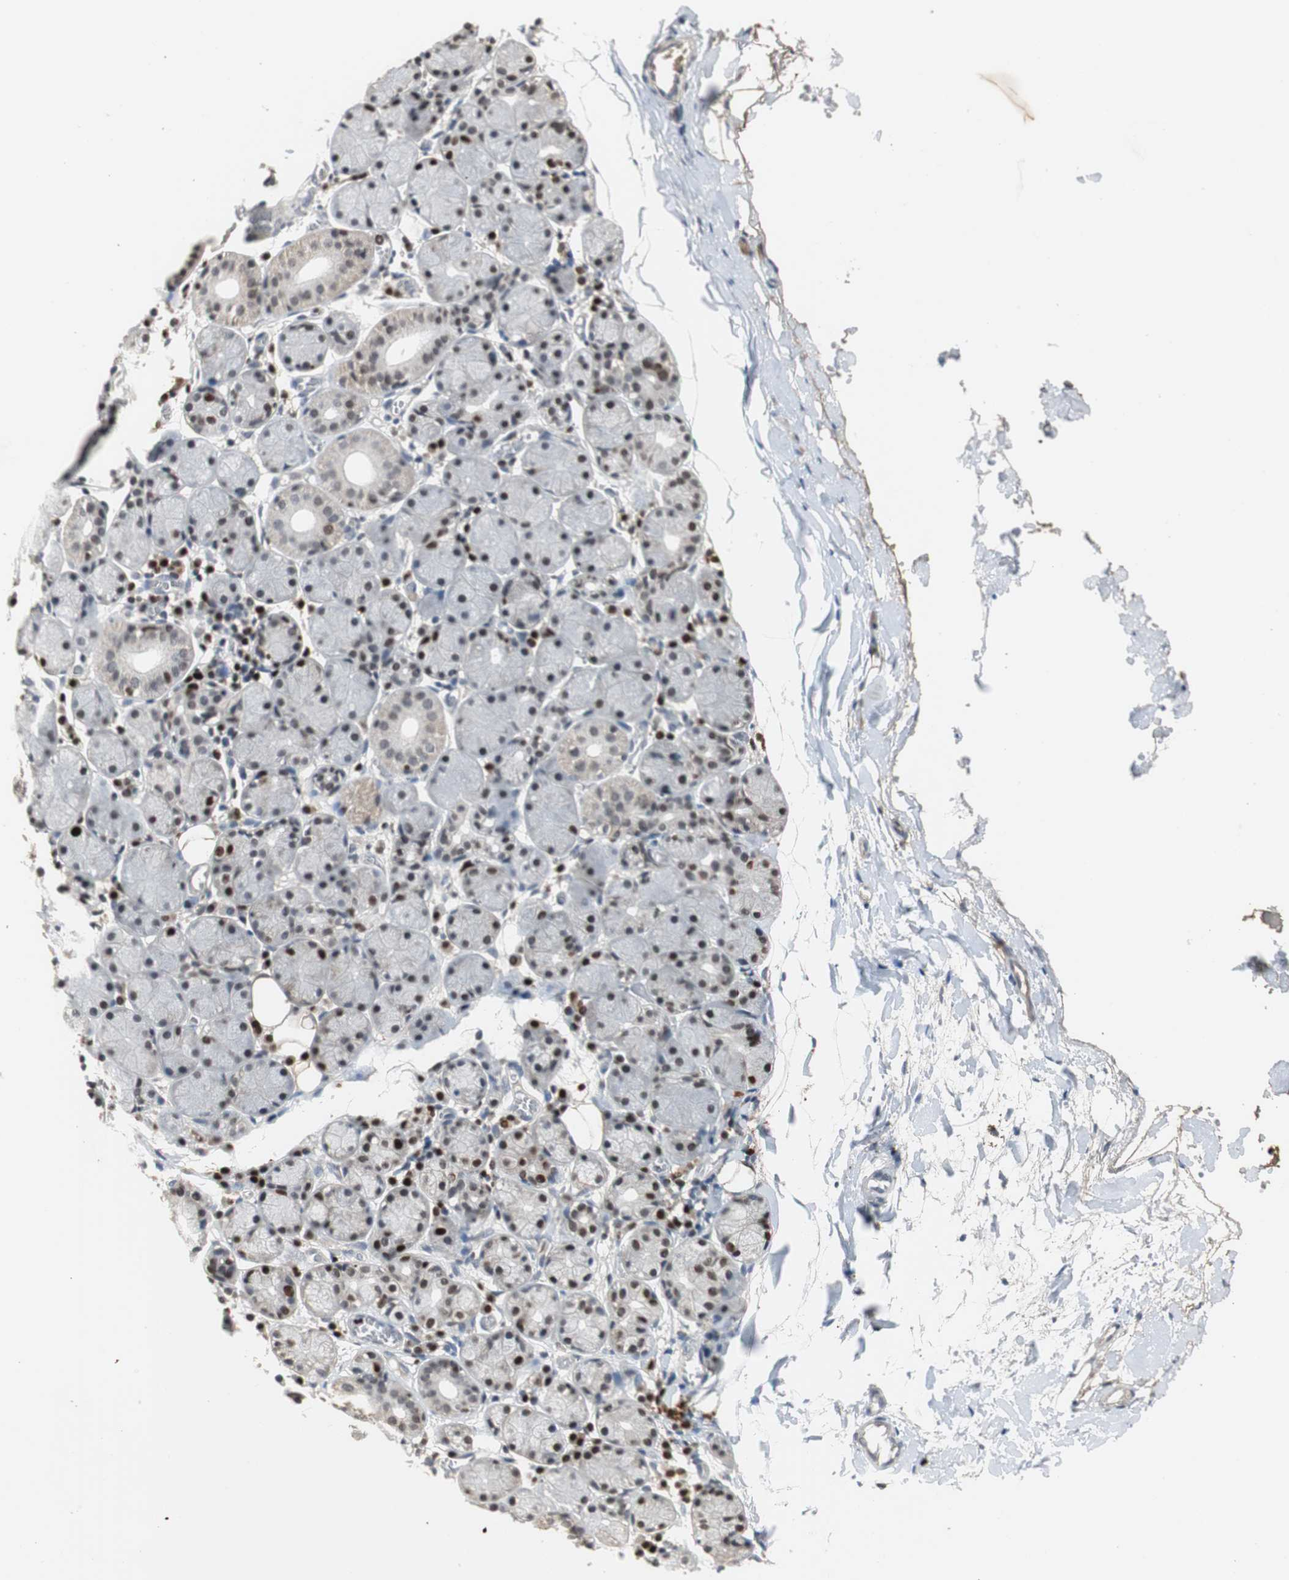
{"staining": {"intensity": "strong", "quantity": "25%-75%", "location": "nuclear"}, "tissue": "salivary gland", "cell_type": "Glandular cells", "image_type": "normal", "snomed": [{"axis": "morphology", "description": "Normal tissue, NOS"}, {"axis": "topography", "description": "Salivary gland"}], "caption": "A brown stain shows strong nuclear positivity of a protein in glandular cells of normal salivary gland. The protein is stained brown, and the nuclei are stained in blue (DAB IHC with brightfield microscopy, high magnification).", "gene": "FEN1", "patient": {"sex": "female", "age": 24}}